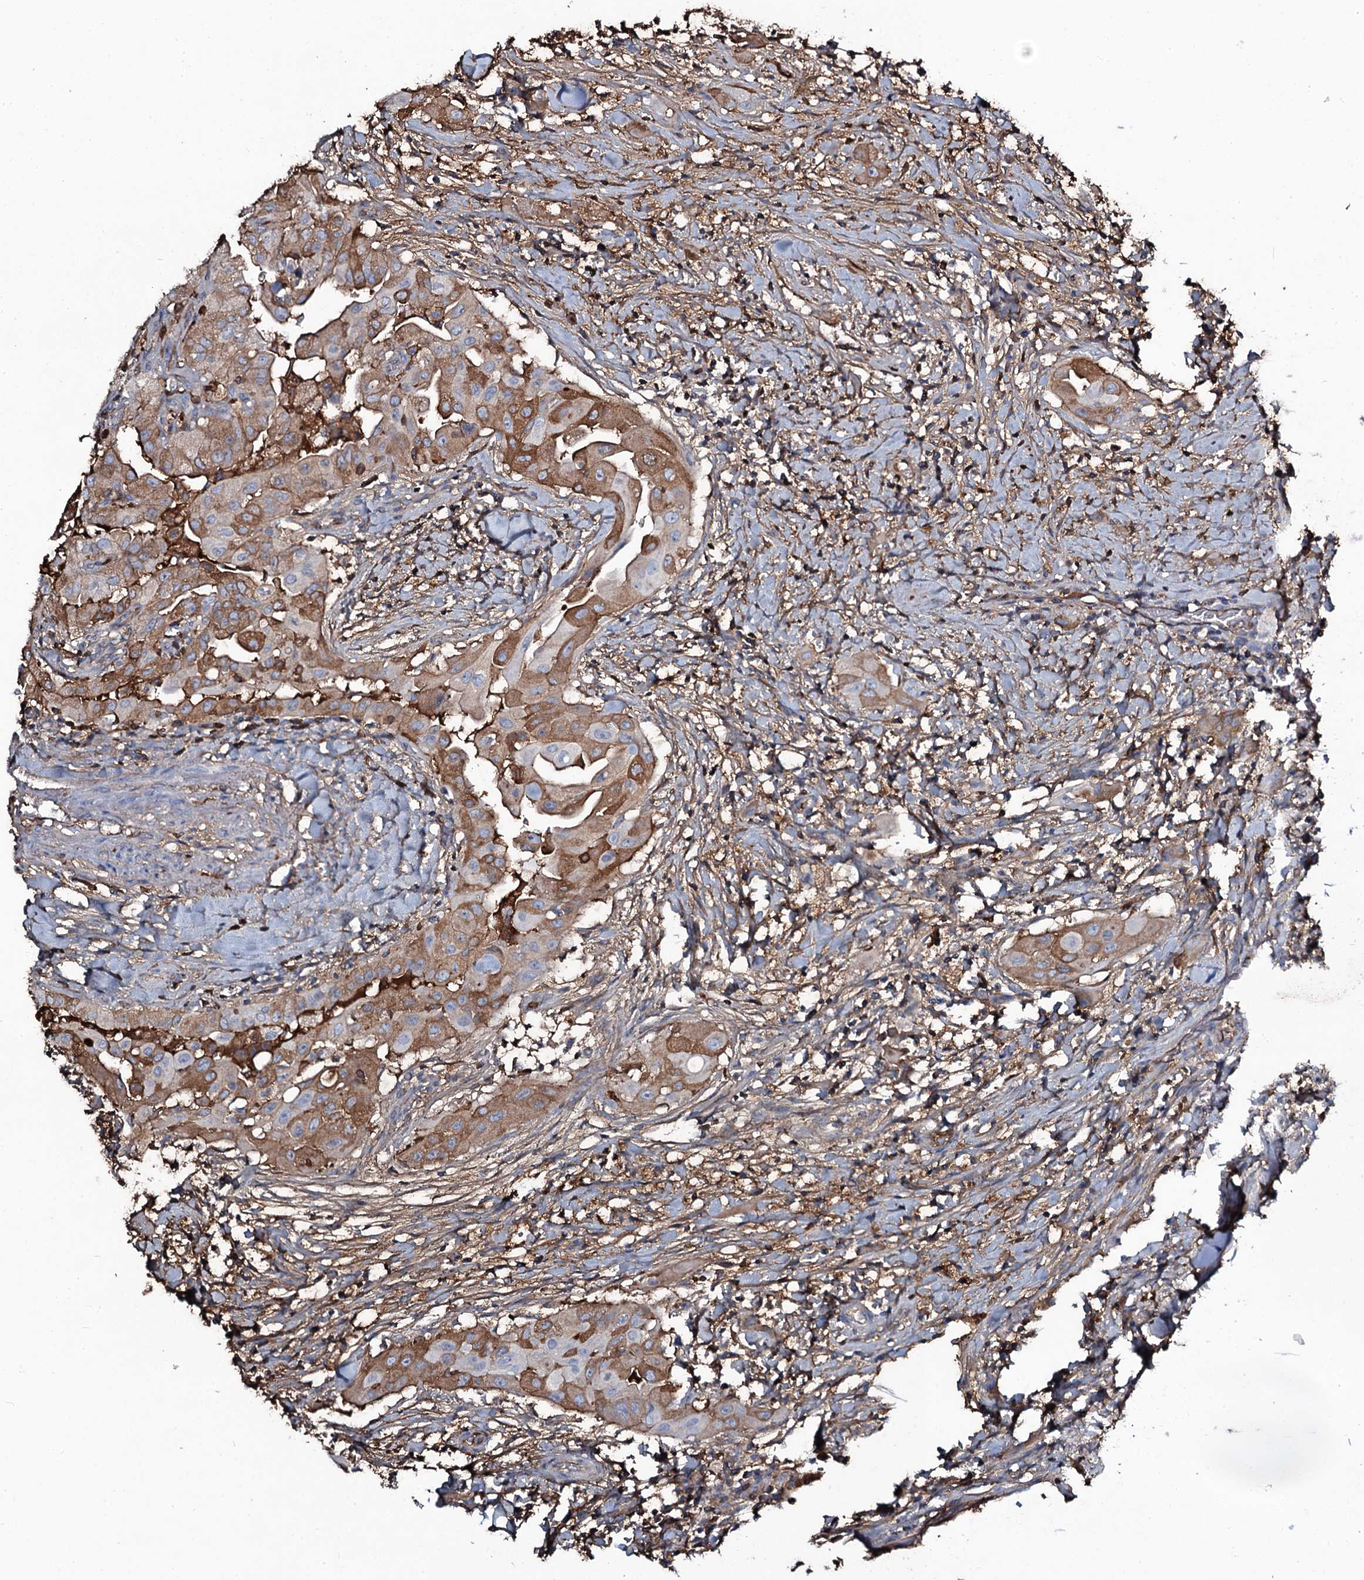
{"staining": {"intensity": "moderate", "quantity": ">75%", "location": "cytoplasmic/membranous"}, "tissue": "thyroid cancer", "cell_type": "Tumor cells", "image_type": "cancer", "snomed": [{"axis": "morphology", "description": "Papillary adenocarcinoma, NOS"}, {"axis": "topography", "description": "Thyroid gland"}], "caption": "Human thyroid papillary adenocarcinoma stained for a protein (brown) displays moderate cytoplasmic/membranous positive expression in about >75% of tumor cells.", "gene": "EDN1", "patient": {"sex": "female", "age": 59}}